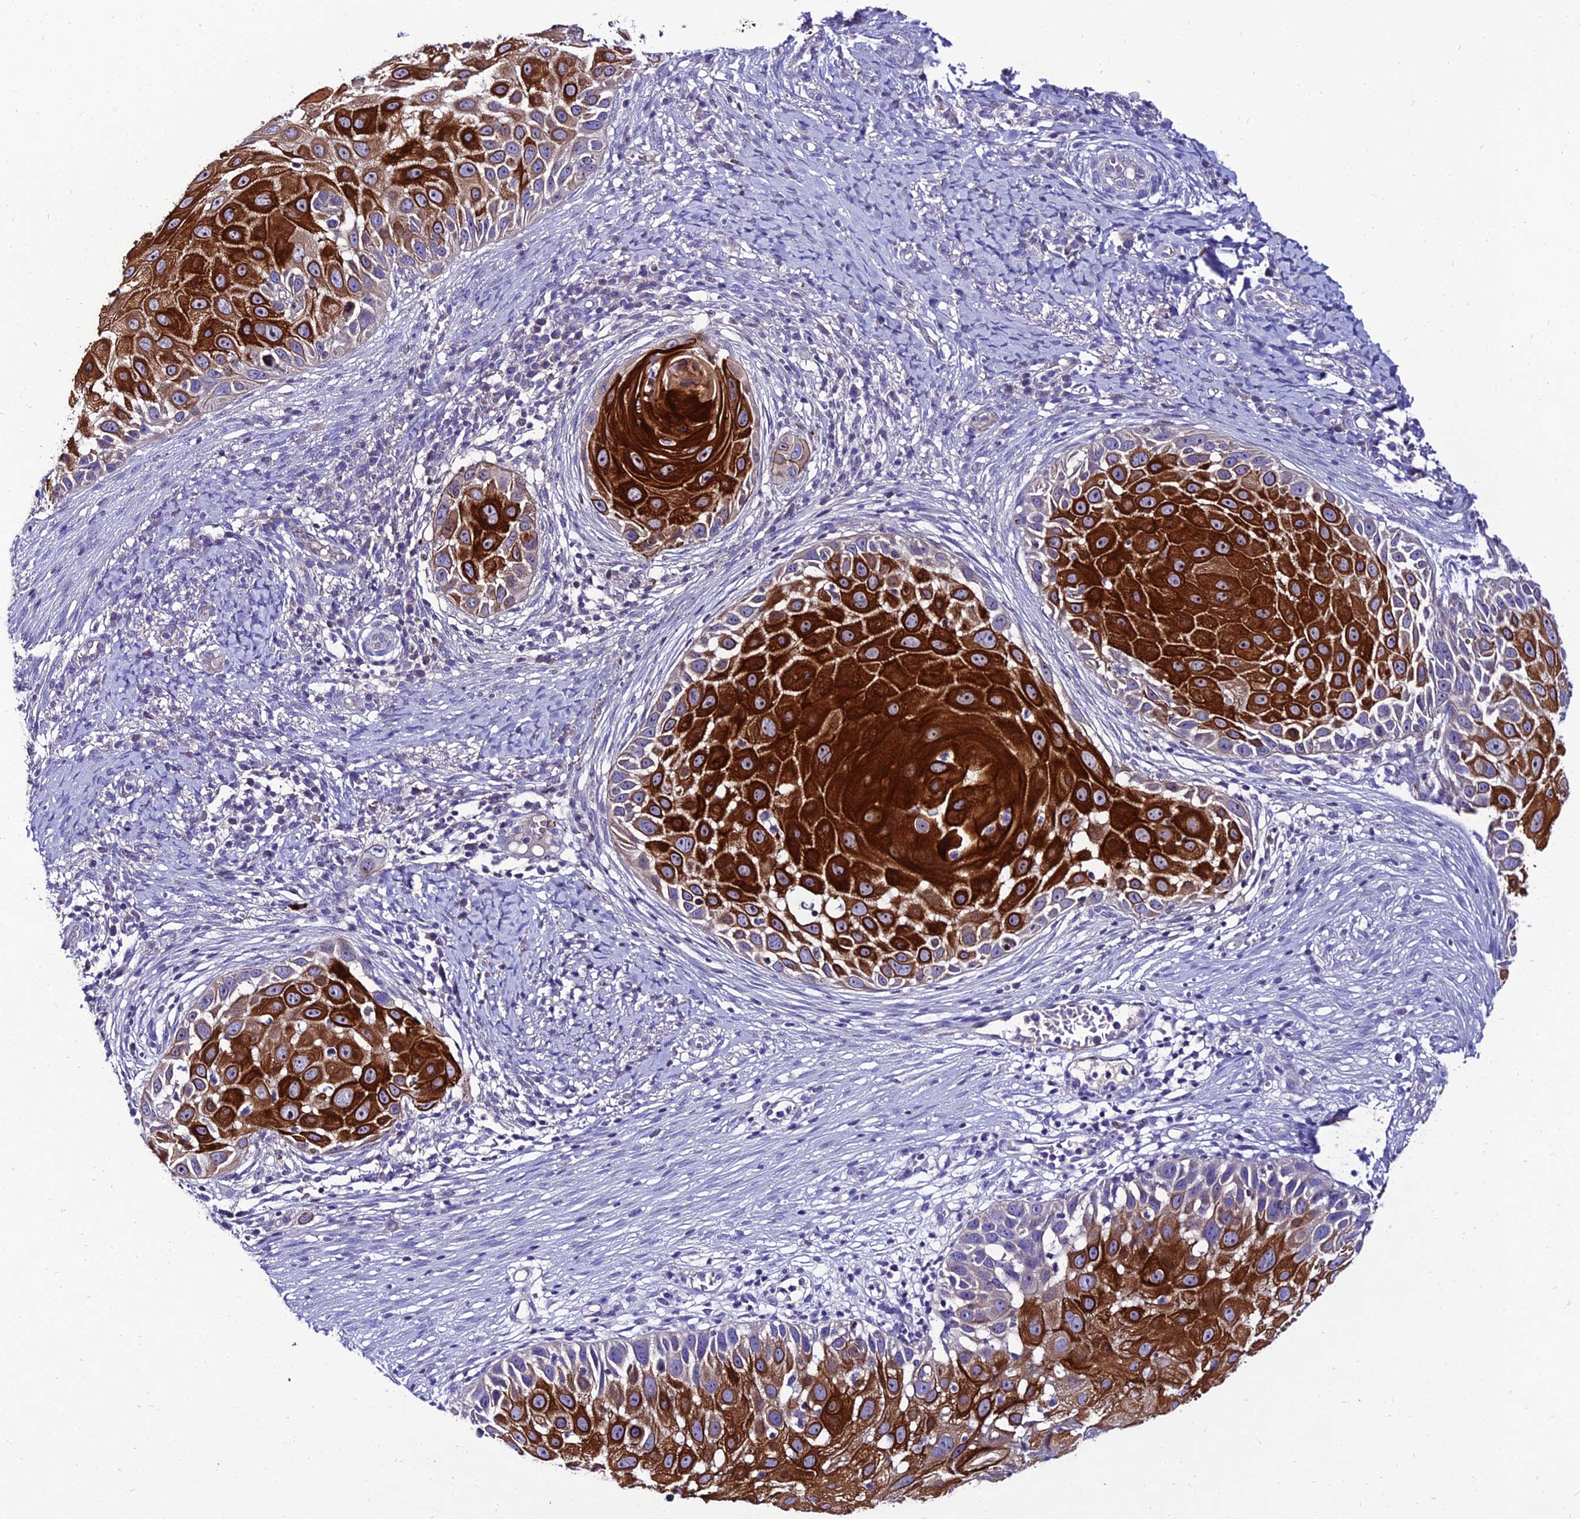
{"staining": {"intensity": "strong", "quantity": ">75%", "location": "cytoplasmic/membranous"}, "tissue": "skin cancer", "cell_type": "Tumor cells", "image_type": "cancer", "snomed": [{"axis": "morphology", "description": "Squamous cell carcinoma, NOS"}, {"axis": "topography", "description": "Skin"}], "caption": "Squamous cell carcinoma (skin) stained with immunohistochemistry (IHC) demonstrates strong cytoplasmic/membranous positivity in about >75% of tumor cells.", "gene": "SHQ1", "patient": {"sex": "female", "age": 44}}